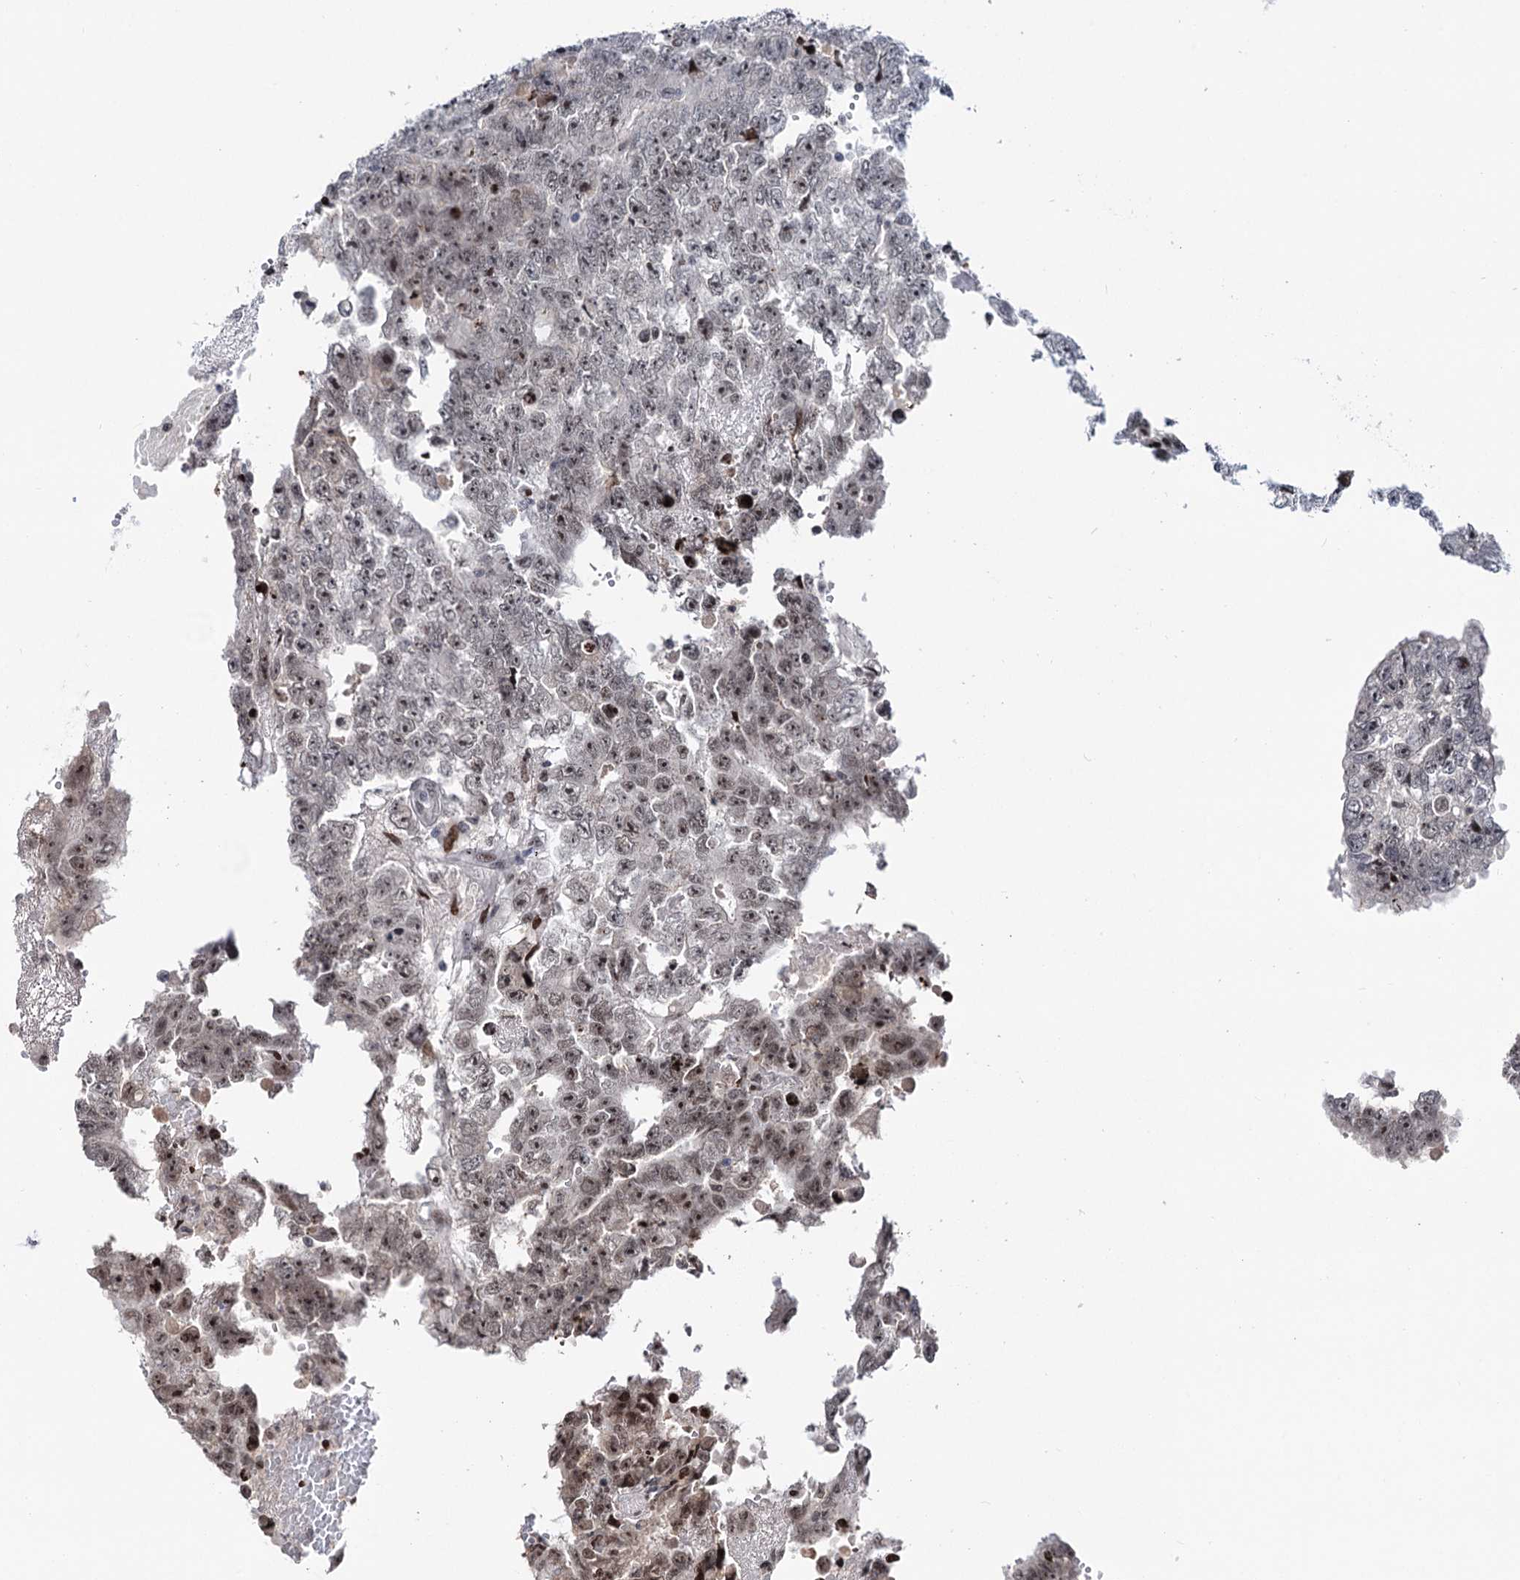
{"staining": {"intensity": "weak", "quantity": "<25%", "location": "nuclear"}, "tissue": "testis cancer", "cell_type": "Tumor cells", "image_type": "cancer", "snomed": [{"axis": "morphology", "description": "Carcinoma, Embryonal, NOS"}, {"axis": "topography", "description": "Testis"}], "caption": "Human testis cancer stained for a protein using immunohistochemistry displays no expression in tumor cells.", "gene": "ZCCHC10", "patient": {"sex": "male", "age": 25}}